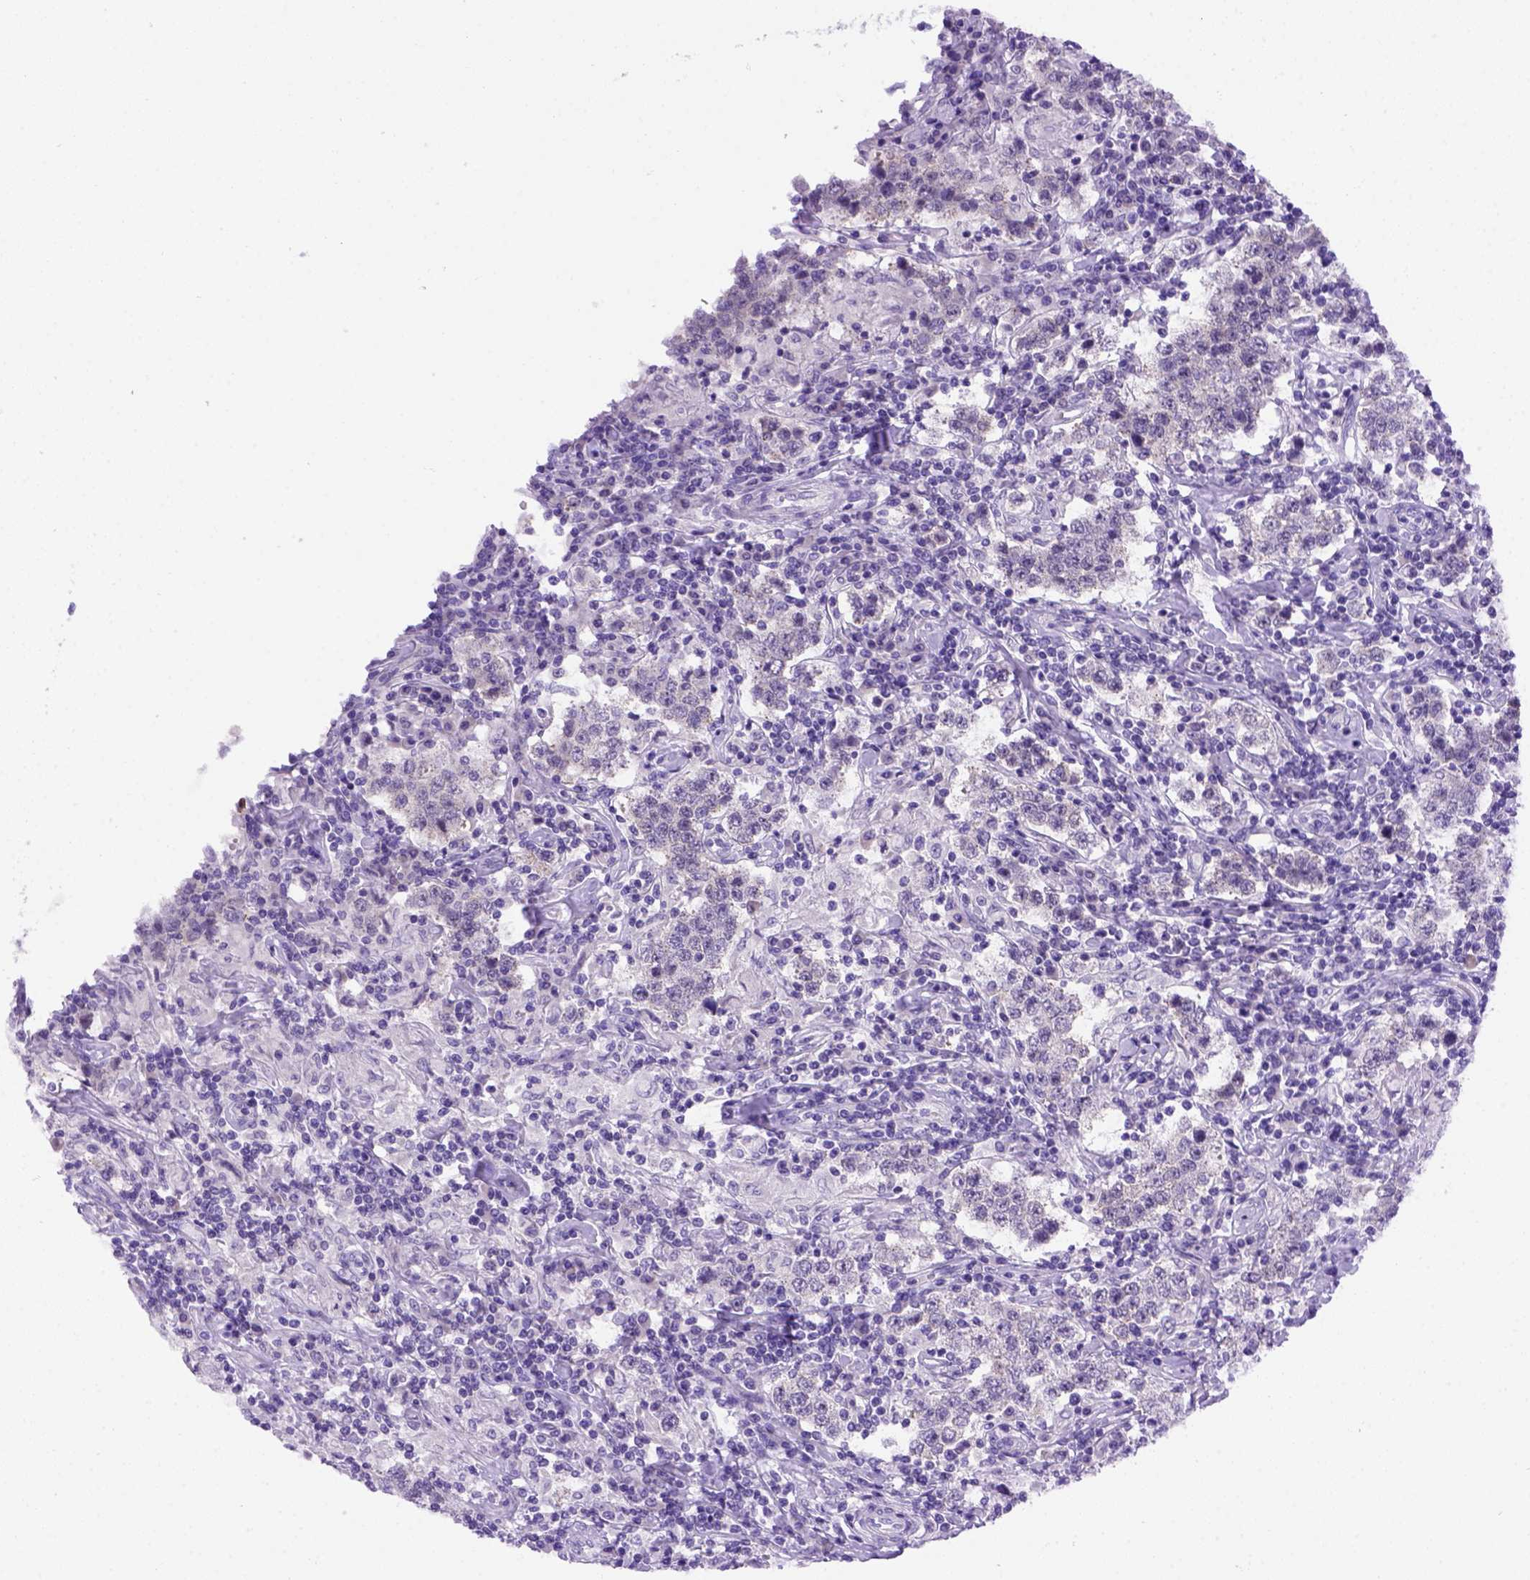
{"staining": {"intensity": "negative", "quantity": "none", "location": "none"}, "tissue": "testis cancer", "cell_type": "Tumor cells", "image_type": "cancer", "snomed": [{"axis": "morphology", "description": "Seminoma, NOS"}, {"axis": "morphology", "description": "Carcinoma, Embryonal, NOS"}, {"axis": "topography", "description": "Testis"}], "caption": "Immunohistochemical staining of human testis cancer displays no significant positivity in tumor cells. The staining was performed using DAB (3,3'-diaminobenzidine) to visualize the protein expression in brown, while the nuclei were stained in blue with hematoxylin (Magnification: 20x).", "gene": "FOXI1", "patient": {"sex": "male", "age": 41}}